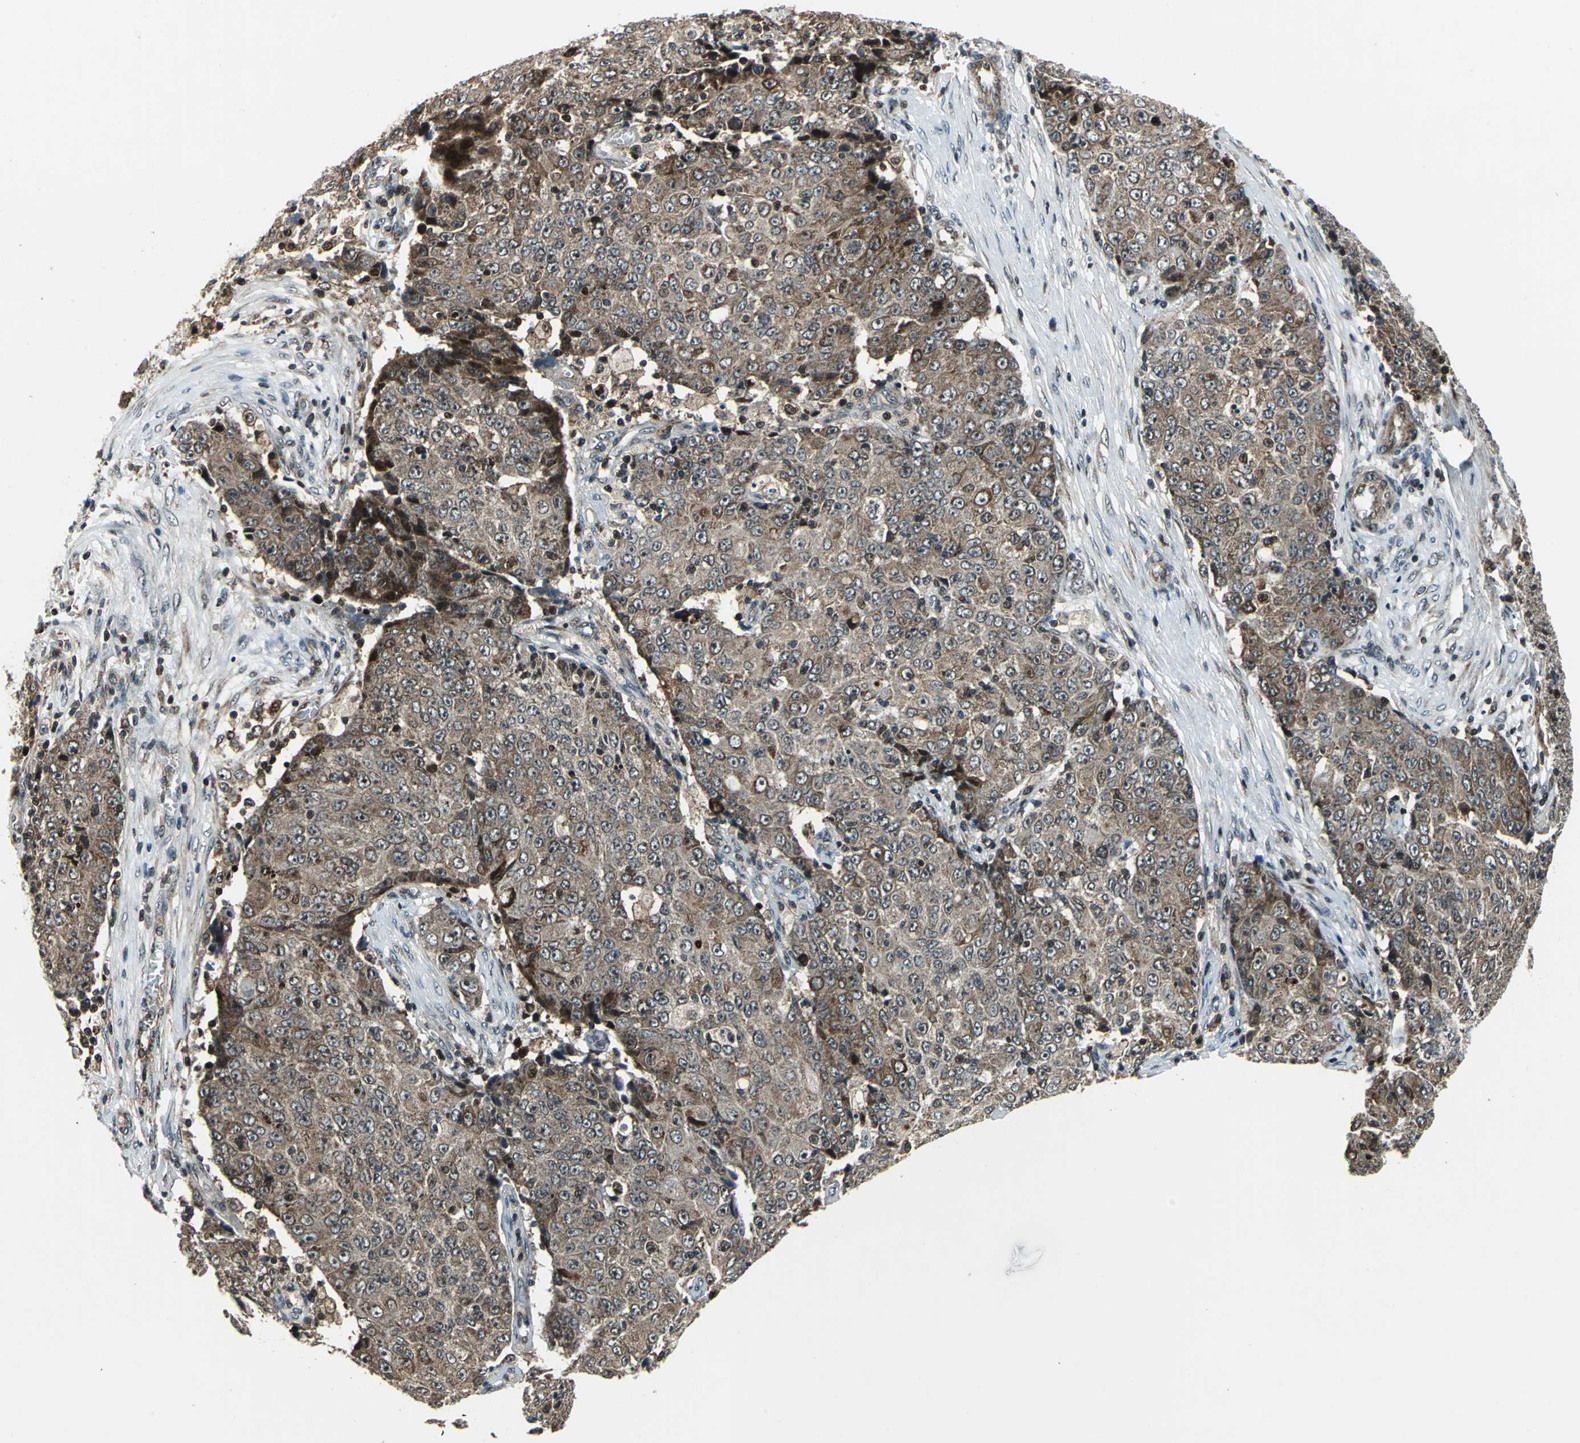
{"staining": {"intensity": "moderate", "quantity": ">75%", "location": "cytoplasmic/membranous,nuclear"}, "tissue": "ovarian cancer", "cell_type": "Tumor cells", "image_type": "cancer", "snomed": [{"axis": "morphology", "description": "Carcinoma, endometroid"}, {"axis": "topography", "description": "Ovary"}], "caption": "Immunohistochemistry micrograph of neoplastic tissue: human endometroid carcinoma (ovarian) stained using IHC shows medium levels of moderate protein expression localized specifically in the cytoplasmic/membranous and nuclear of tumor cells, appearing as a cytoplasmic/membranous and nuclear brown color.", "gene": "AATF", "patient": {"sex": "female", "age": 42}}